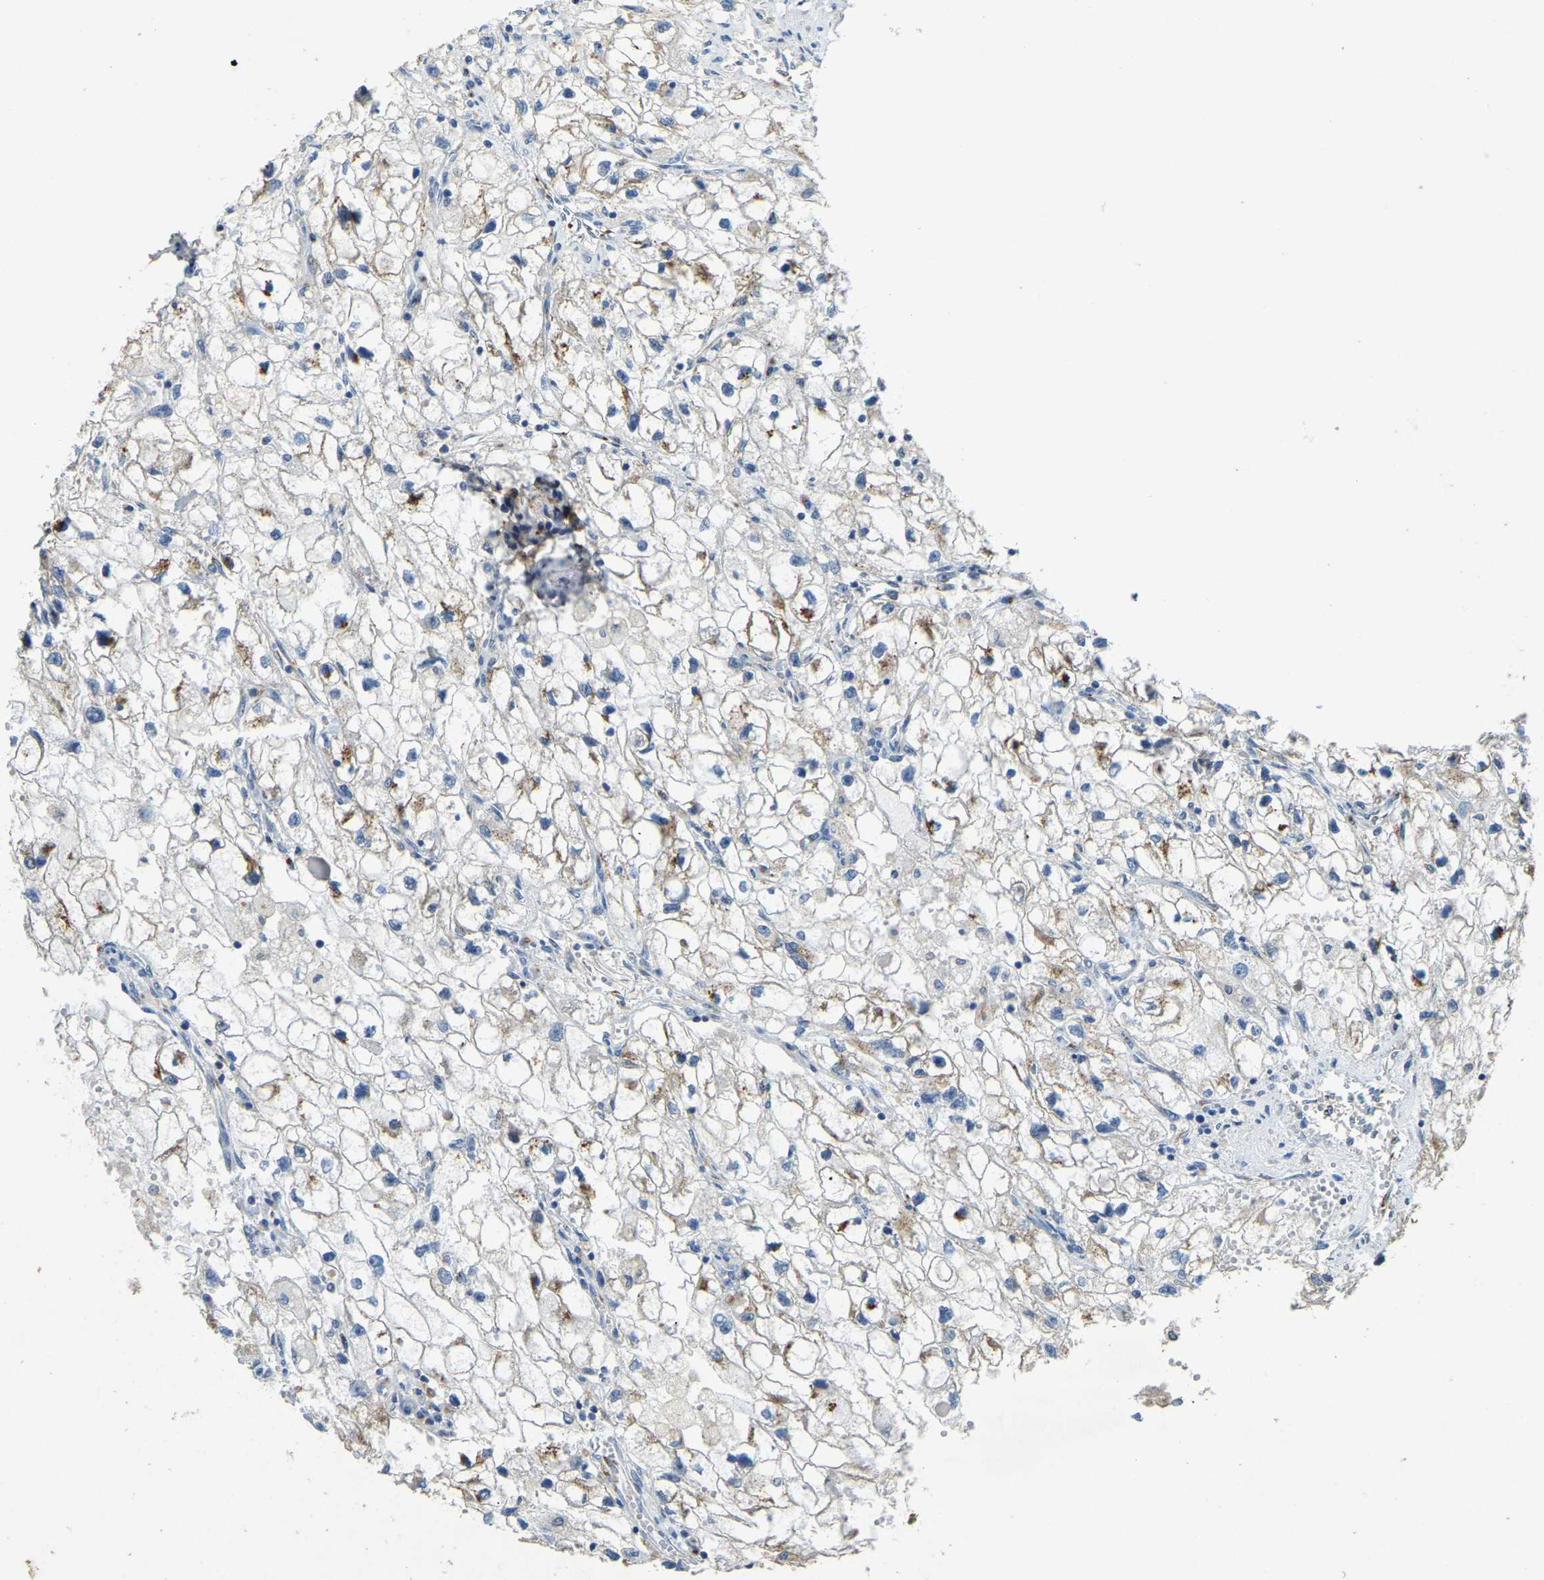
{"staining": {"intensity": "weak", "quantity": ">75%", "location": "cytoplasmic/membranous"}, "tissue": "renal cancer", "cell_type": "Tumor cells", "image_type": "cancer", "snomed": [{"axis": "morphology", "description": "Adenocarcinoma, NOS"}, {"axis": "topography", "description": "Kidney"}], "caption": "A histopathology image of human renal cancer stained for a protein reveals weak cytoplasmic/membranous brown staining in tumor cells.", "gene": "FAM174A", "patient": {"sex": "female", "age": 70}}